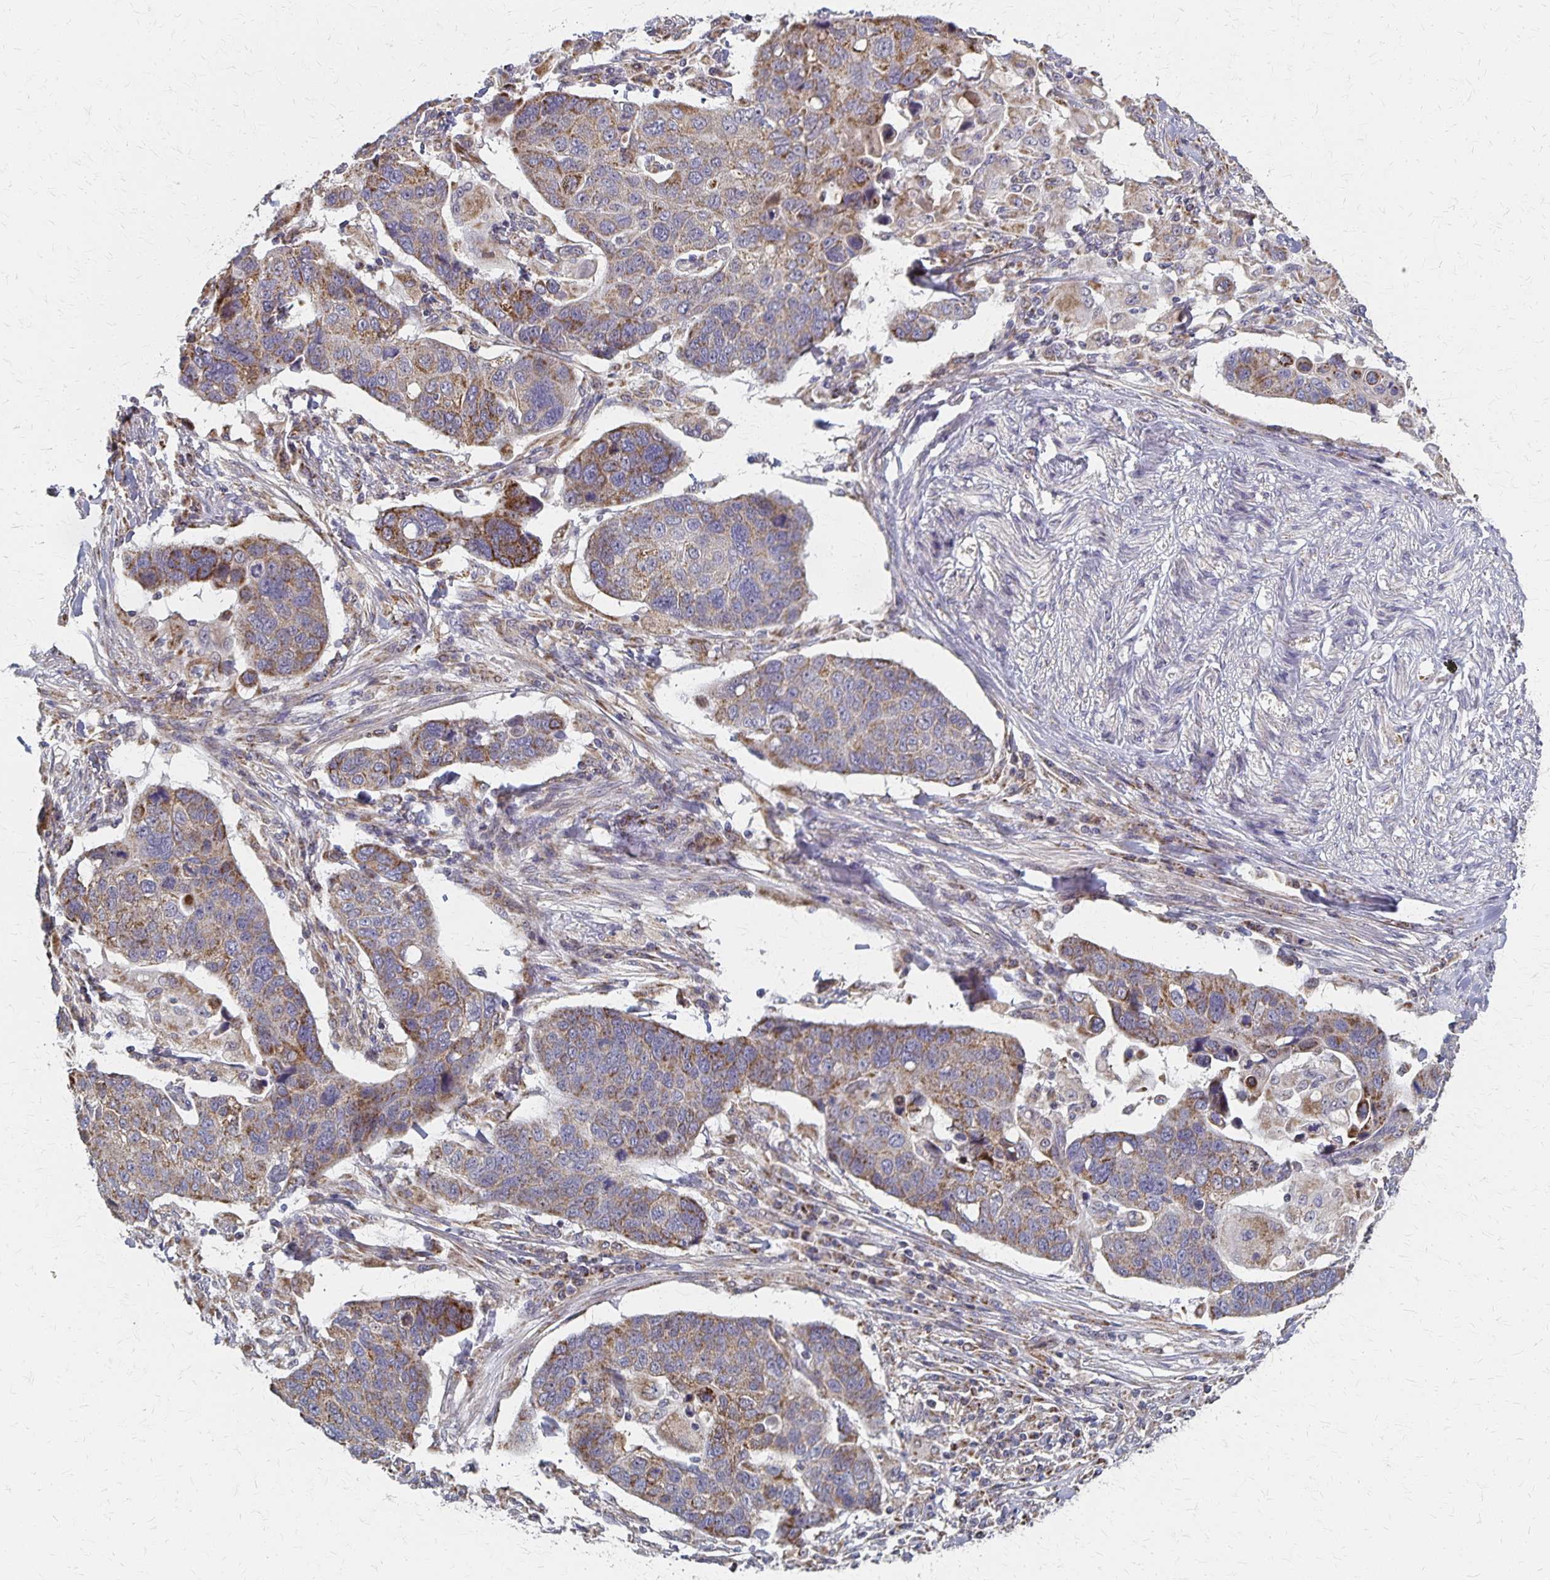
{"staining": {"intensity": "moderate", "quantity": "25%-75%", "location": "cytoplasmic/membranous"}, "tissue": "lung cancer", "cell_type": "Tumor cells", "image_type": "cancer", "snomed": [{"axis": "morphology", "description": "Squamous cell carcinoma, NOS"}, {"axis": "topography", "description": "Lymph node"}, {"axis": "topography", "description": "Lung"}], "caption": "The histopathology image shows a brown stain indicating the presence of a protein in the cytoplasmic/membranous of tumor cells in squamous cell carcinoma (lung).", "gene": "DYRK4", "patient": {"sex": "male", "age": 61}}